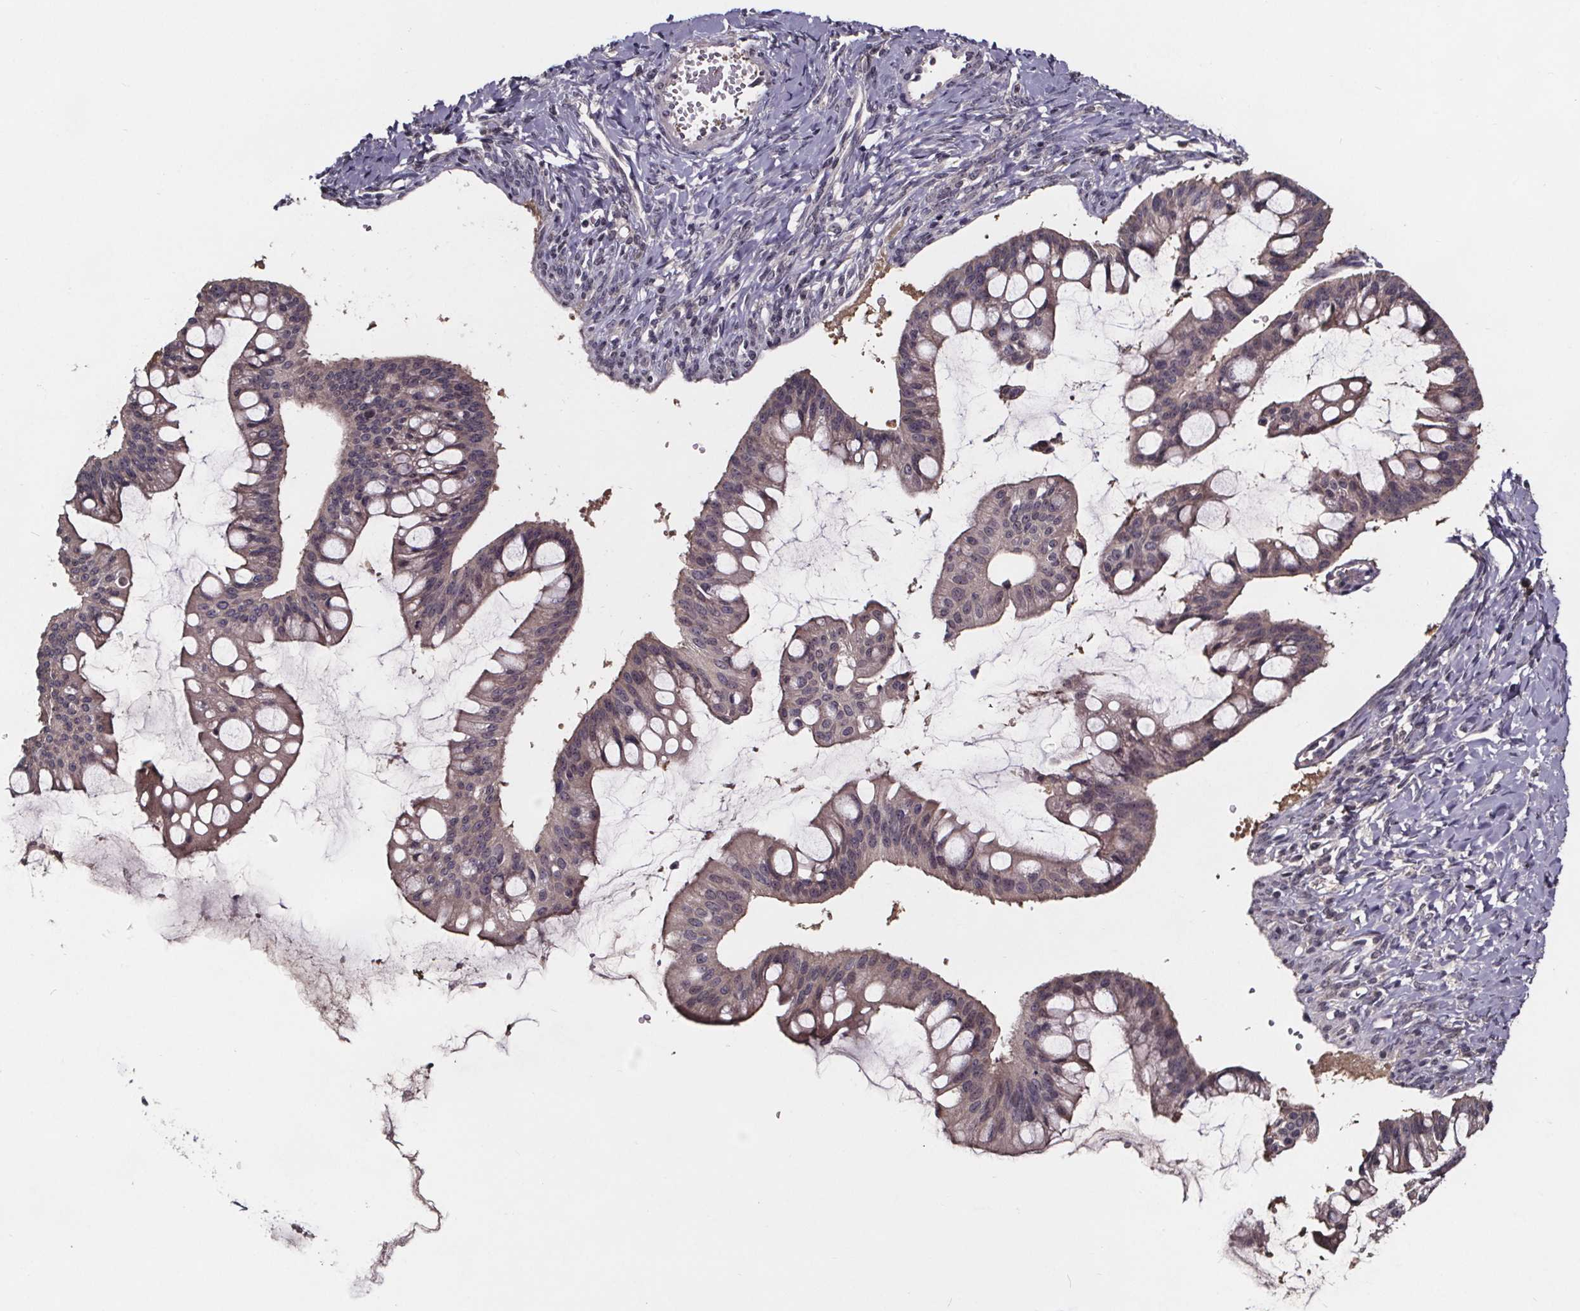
{"staining": {"intensity": "weak", "quantity": "25%-75%", "location": "cytoplasmic/membranous"}, "tissue": "ovarian cancer", "cell_type": "Tumor cells", "image_type": "cancer", "snomed": [{"axis": "morphology", "description": "Cystadenocarcinoma, mucinous, NOS"}, {"axis": "topography", "description": "Ovary"}], "caption": "Weak cytoplasmic/membranous protein positivity is appreciated in about 25%-75% of tumor cells in ovarian cancer (mucinous cystadenocarcinoma).", "gene": "SMIM1", "patient": {"sex": "female", "age": 73}}